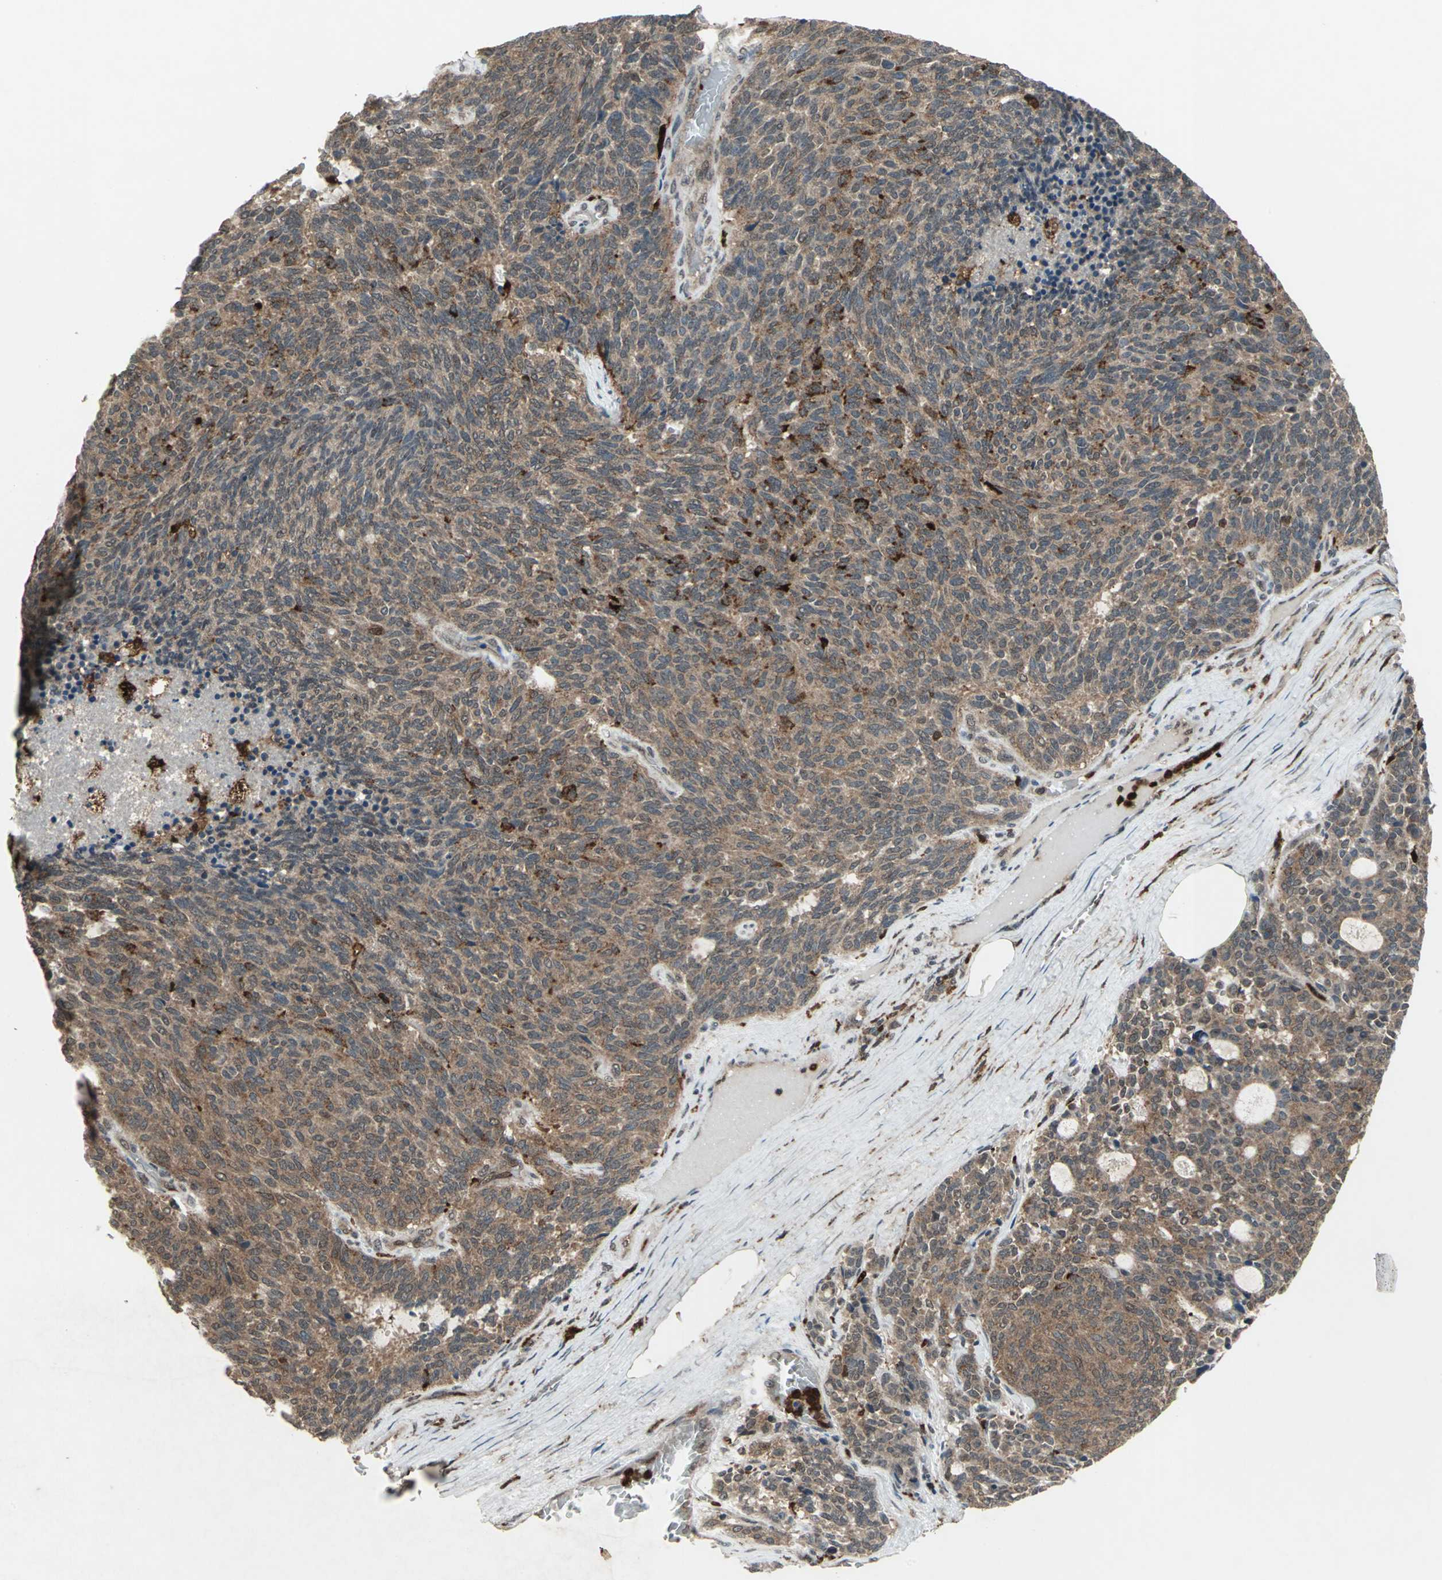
{"staining": {"intensity": "moderate", "quantity": "25%-75%", "location": "cytoplasmic/membranous"}, "tissue": "carcinoid", "cell_type": "Tumor cells", "image_type": "cancer", "snomed": [{"axis": "morphology", "description": "Carcinoid, malignant, NOS"}, {"axis": "topography", "description": "Pancreas"}], "caption": "Protein expression analysis of human malignant carcinoid reveals moderate cytoplasmic/membranous positivity in approximately 25%-75% of tumor cells.", "gene": "PYCARD", "patient": {"sex": "female", "age": 54}}